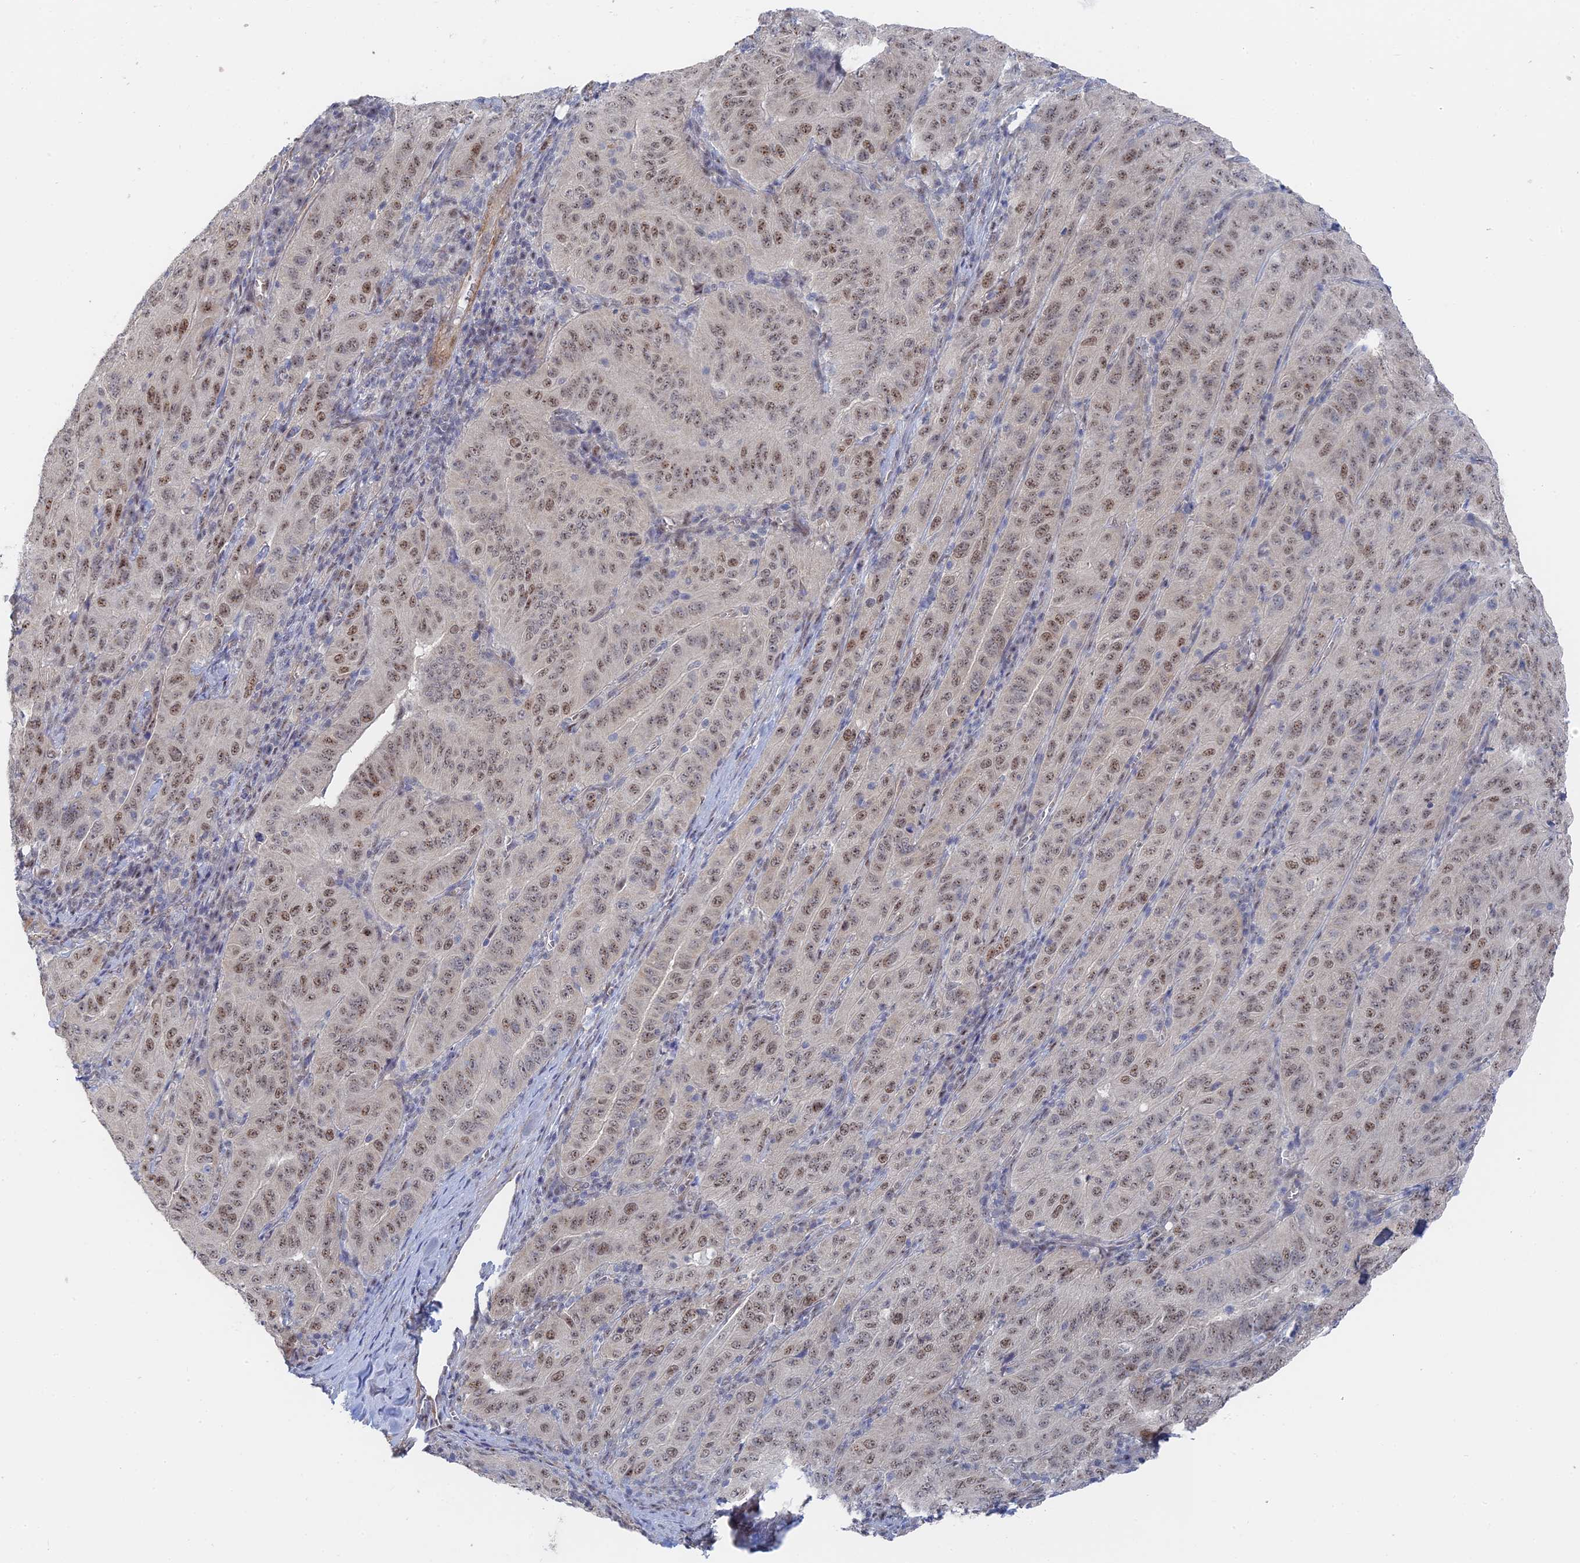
{"staining": {"intensity": "moderate", "quantity": ">75%", "location": "nuclear"}, "tissue": "pancreatic cancer", "cell_type": "Tumor cells", "image_type": "cancer", "snomed": [{"axis": "morphology", "description": "Adenocarcinoma, NOS"}, {"axis": "topography", "description": "Pancreas"}], "caption": "About >75% of tumor cells in adenocarcinoma (pancreatic) demonstrate moderate nuclear protein staining as visualized by brown immunohistochemical staining.", "gene": "CFAP92", "patient": {"sex": "male", "age": 63}}